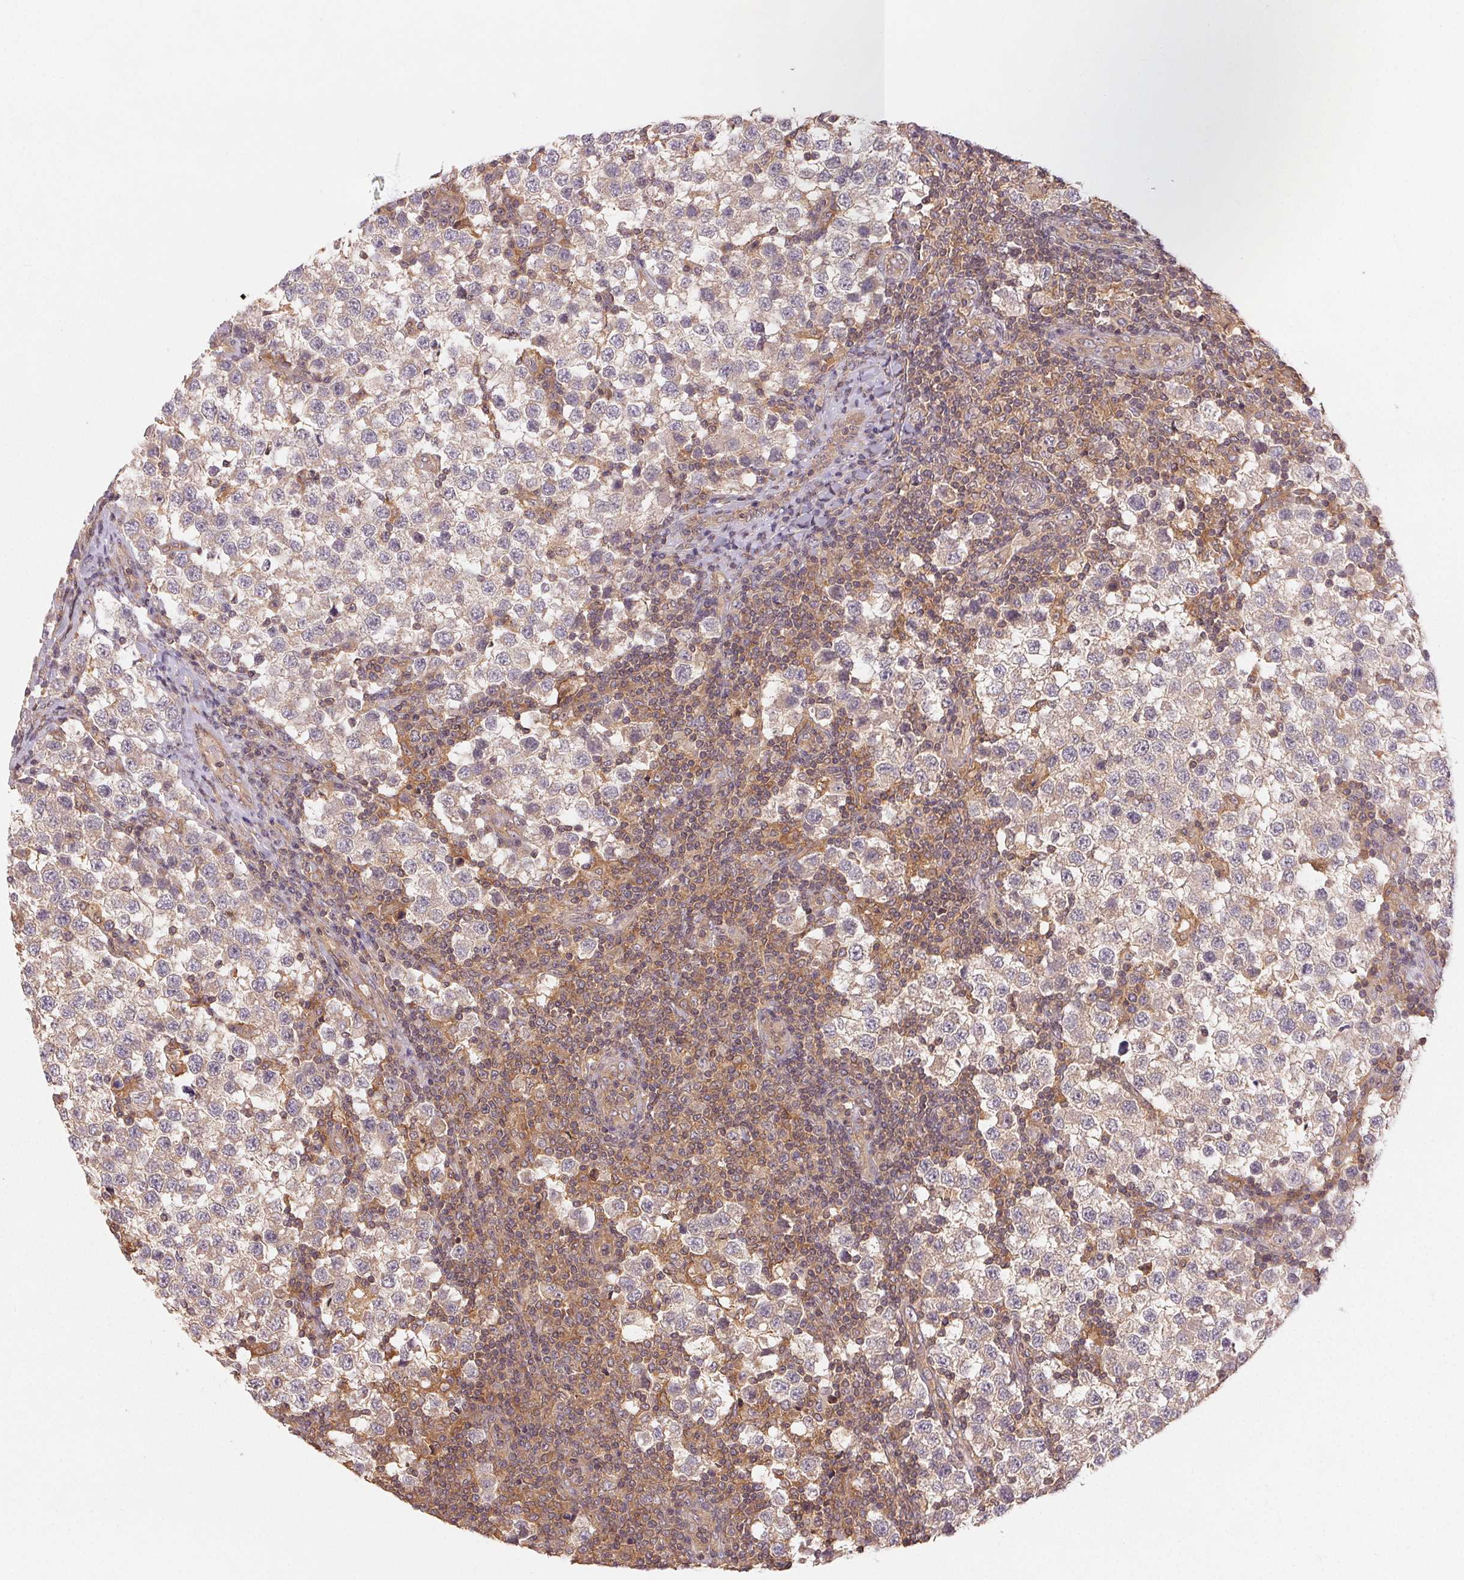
{"staining": {"intensity": "weak", "quantity": "<25%", "location": "cytoplasmic/membranous"}, "tissue": "testis cancer", "cell_type": "Tumor cells", "image_type": "cancer", "snomed": [{"axis": "morphology", "description": "Seminoma, NOS"}, {"axis": "topography", "description": "Testis"}], "caption": "Testis cancer (seminoma) stained for a protein using immunohistochemistry (IHC) demonstrates no positivity tumor cells.", "gene": "MAPKAPK2", "patient": {"sex": "male", "age": 34}}